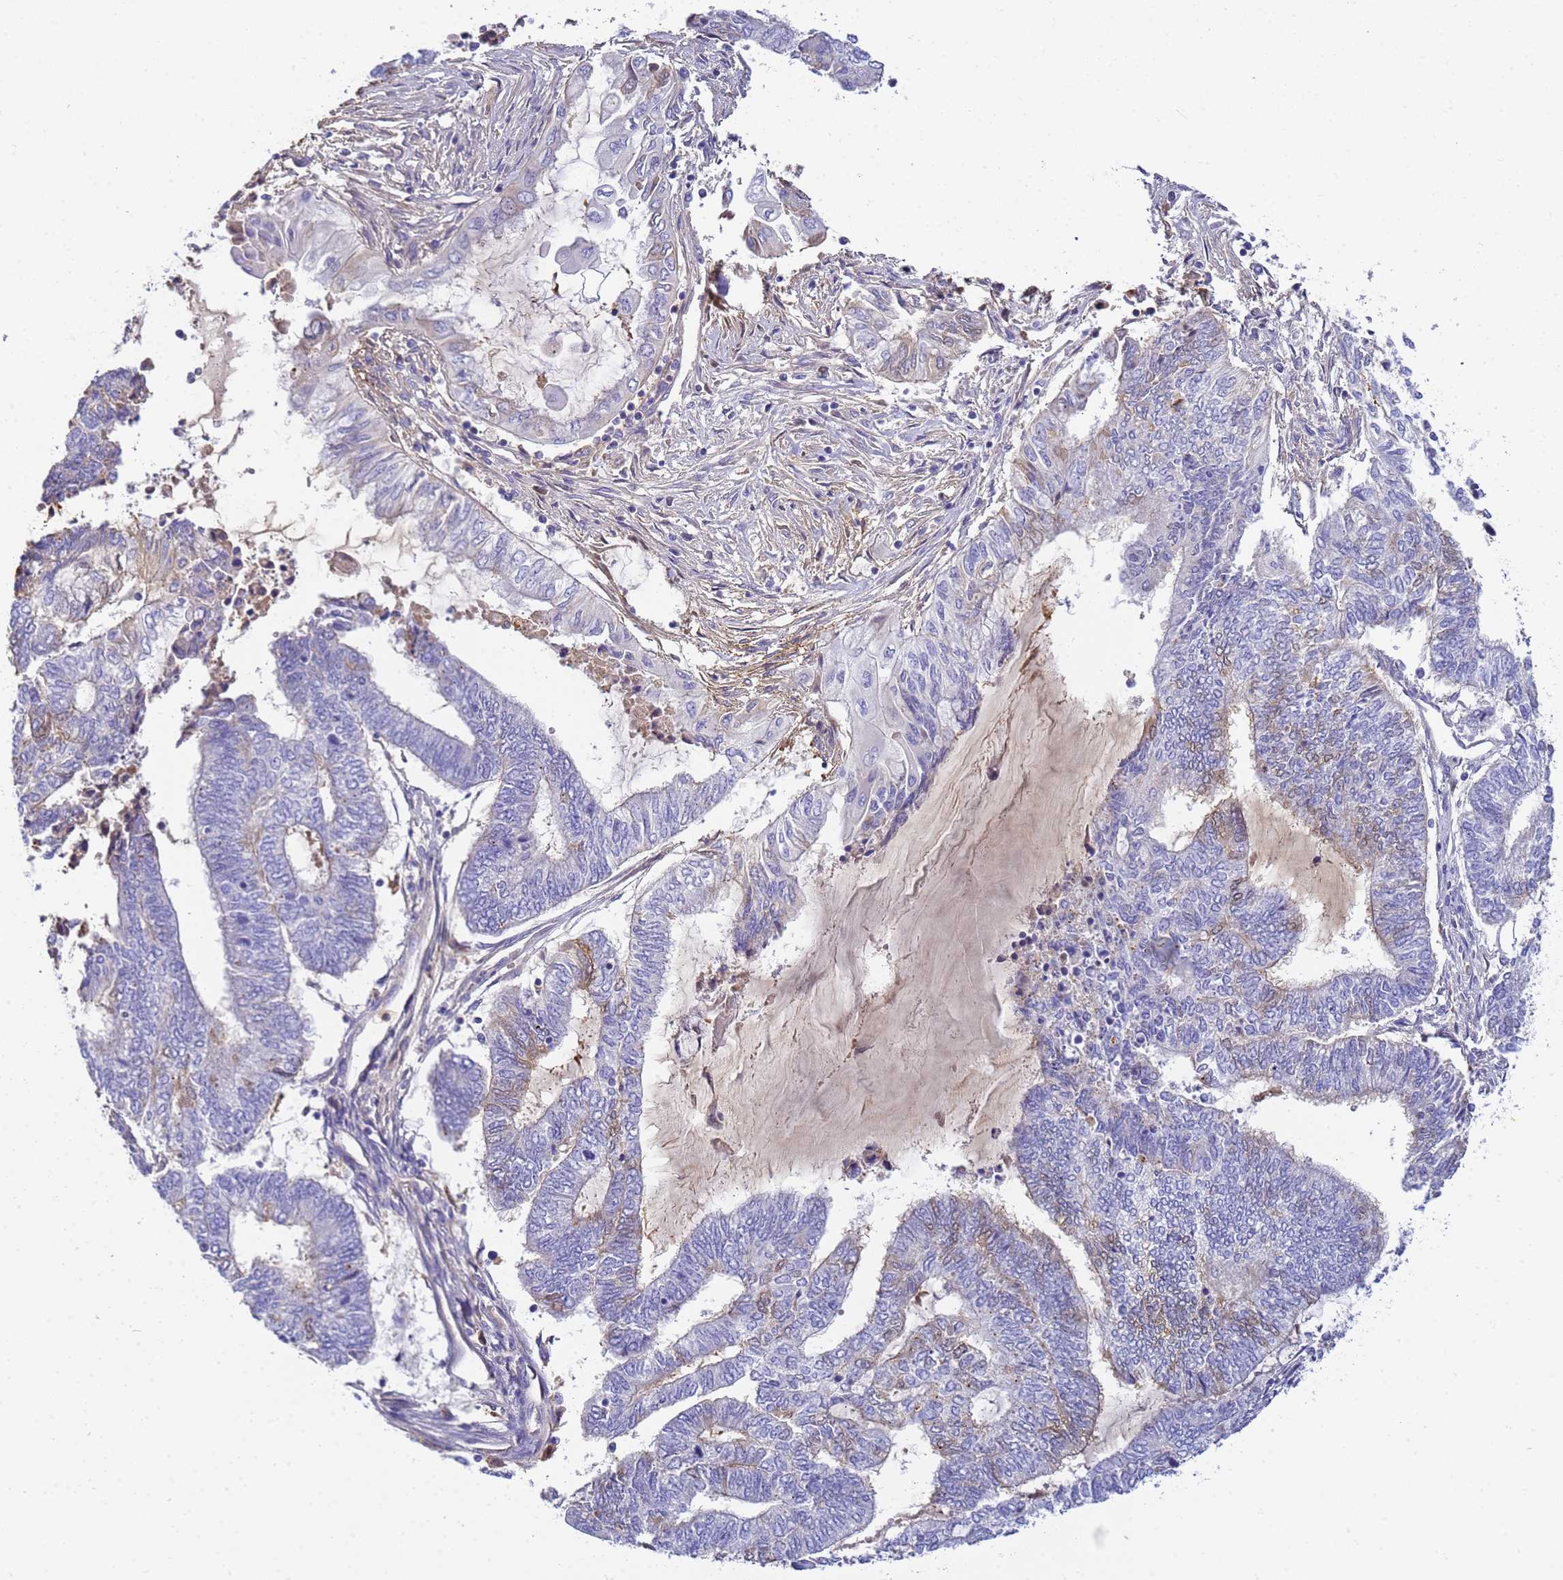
{"staining": {"intensity": "weak", "quantity": "<25%", "location": "cytoplasmic/membranous"}, "tissue": "endometrial cancer", "cell_type": "Tumor cells", "image_type": "cancer", "snomed": [{"axis": "morphology", "description": "Adenocarcinoma, NOS"}, {"axis": "topography", "description": "Uterus"}, {"axis": "topography", "description": "Endometrium"}], "caption": "This is an immunohistochemistry micrograph of human adenocarcinoma (endometrial). There is no expression in tumor cells.", "gene": "TBCD", "patient": {"sex": "female", "age": 70}}